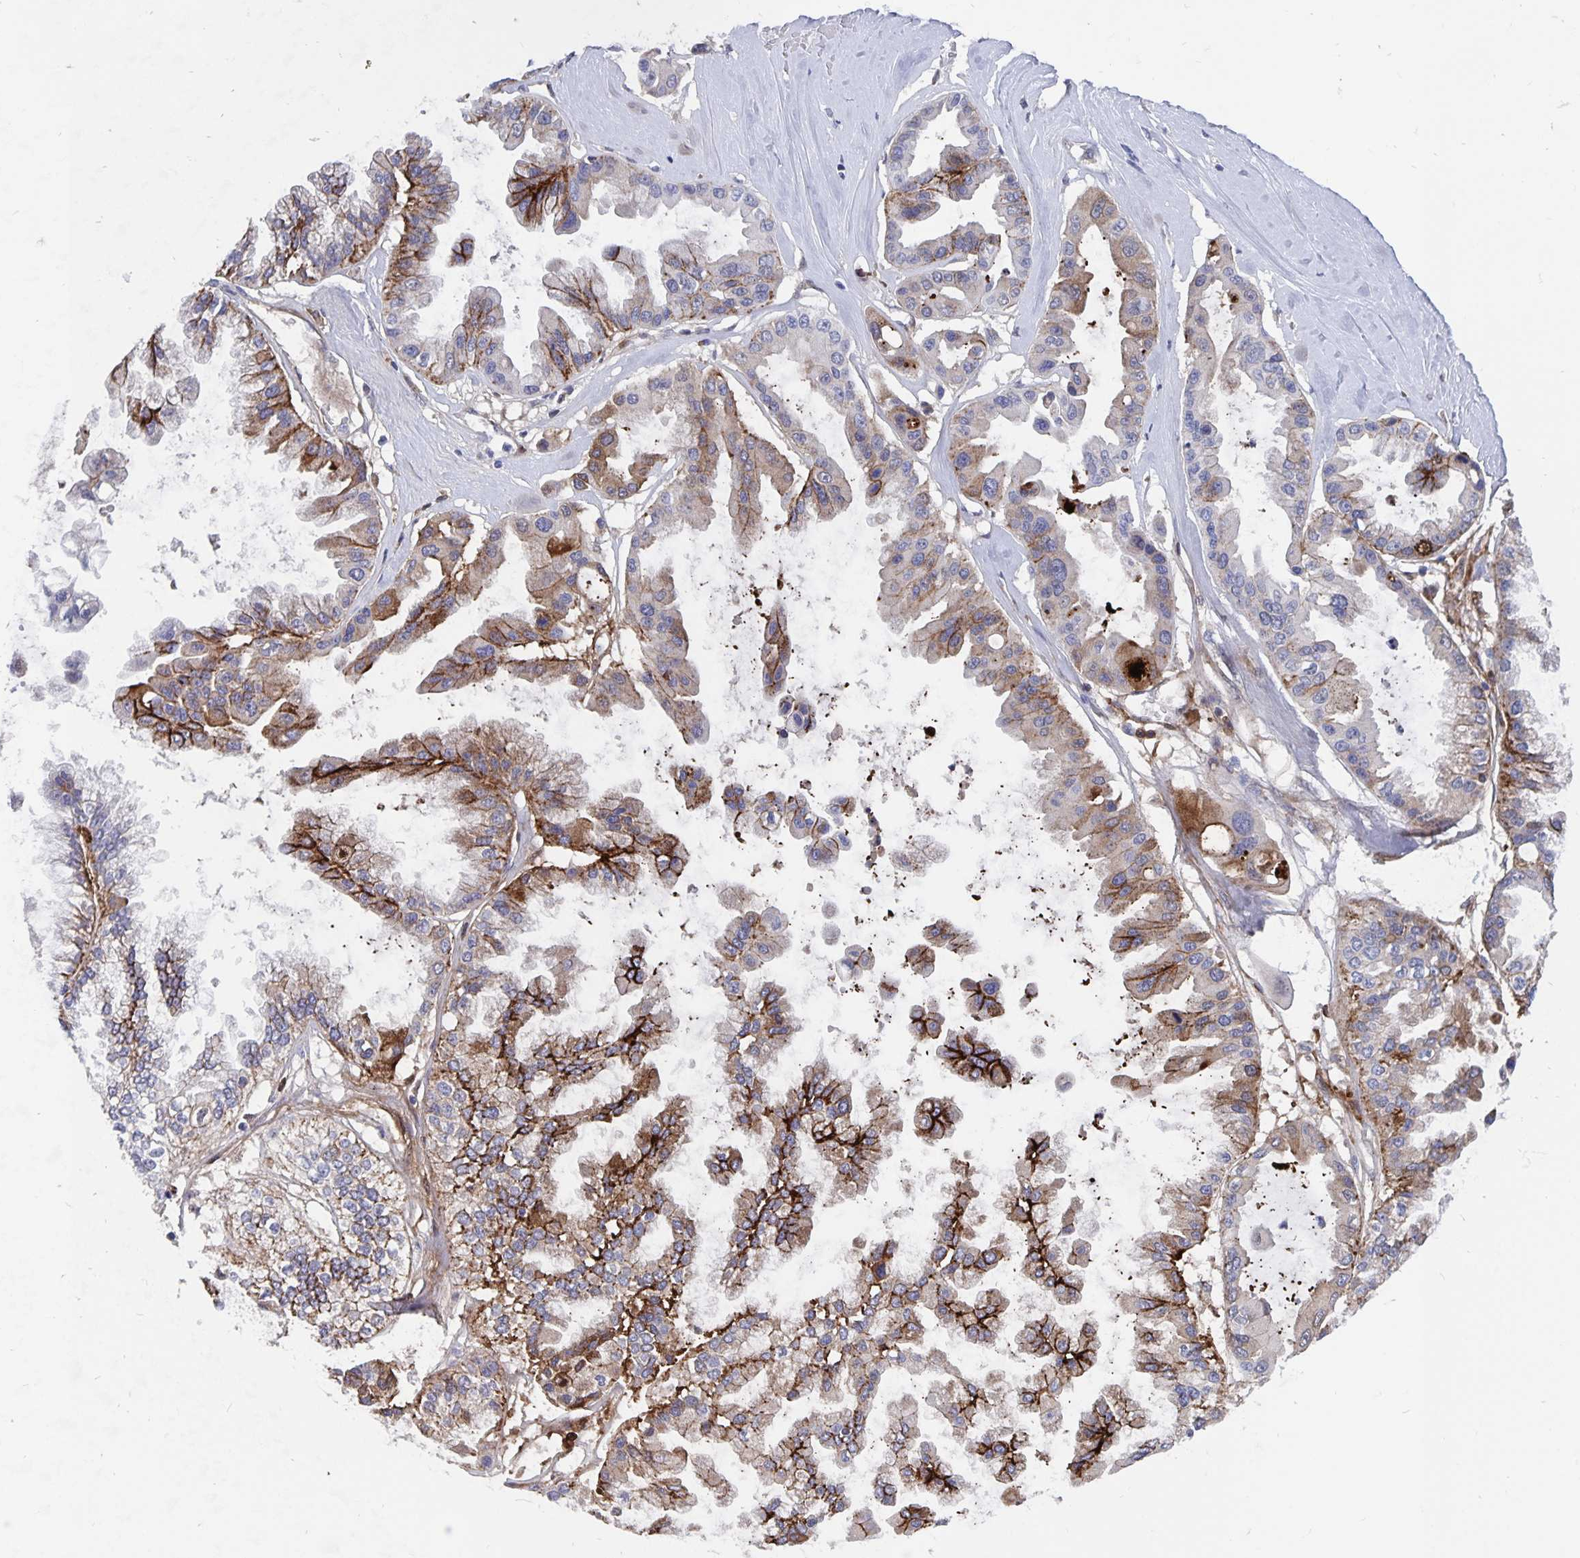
{"staining": {"intensity": "weak", "quantity": "25%-75%", "location": "cytoplasmic/membranous"}, "tissue": "ovarian cancer", "cell_type": "Tumor cells", "image_type": "cancer", "snomed": [{"axis": "morphology", "description": "Cystadenocarcinoma, serous, NOS"}, {"axis": "topography", "description": "Ovary"}], "caption": "There is low levels of weak cytoplasmic/membranous staining in tumor cells of serous cystadenocarcinoma (ovarian), as demonstrated by immunohistochemical staining (brown color).", "gene": "SMOC1", "patient": {"sex": "female", "age": 56}}